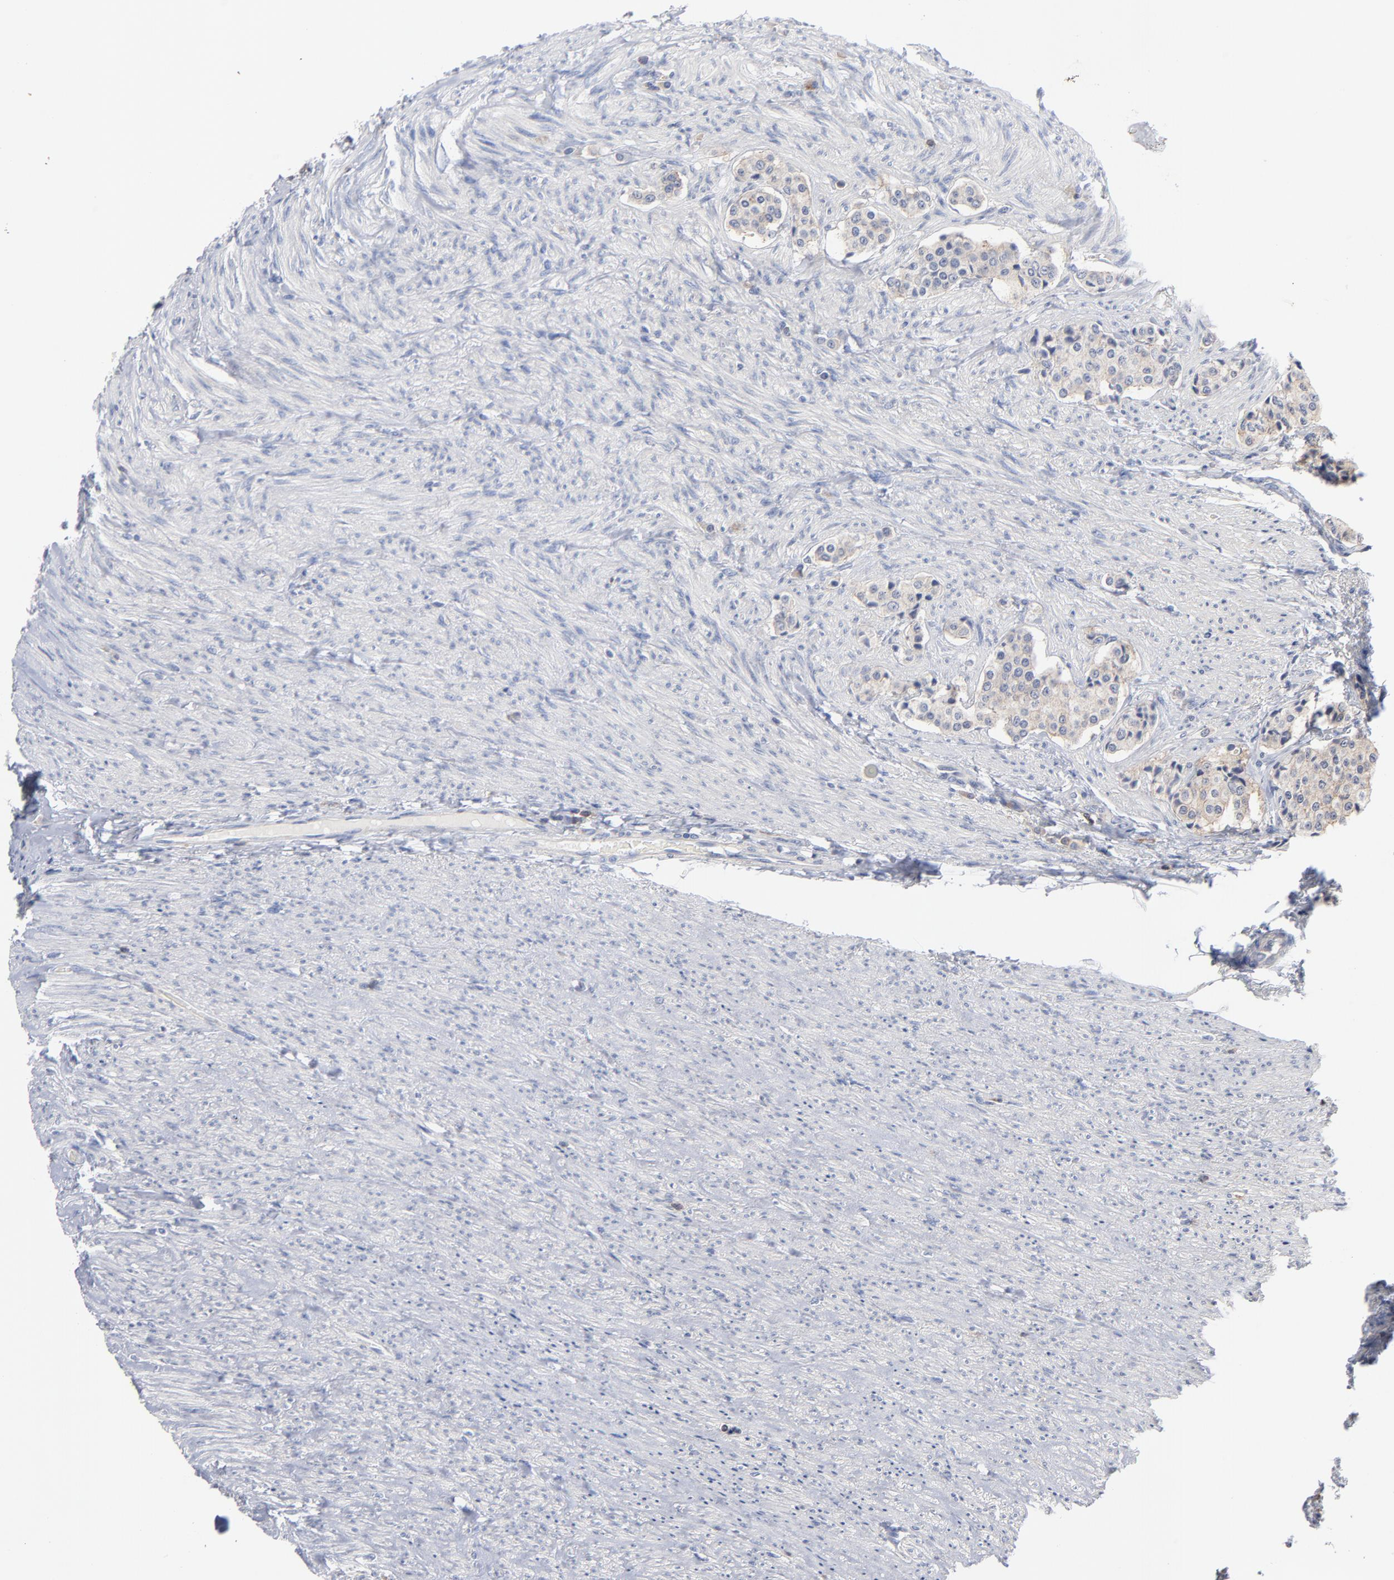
{"staining": {"intensity": "weak", "quantity": ">75%", "location": "cytoplasmic/membranous"}, "tissue": "carcinoid", "cell_type": "Tumor cells", "image_type": "cancer", "snomed": [{"axis": "morphology", "description": "Carcinoid, malignant, NOS"}, {"axis": "topography", "description": "Colon"}], "caption": "The photomicrograph reveals immunohistochemical staining of malignant carcinoid. There is weak cytoplasmic/membranous expression is appreciated in approximately >75% of tumor cells.", "gene": "PDLIM2", "patient": {"sex": "female", "age": 61}}